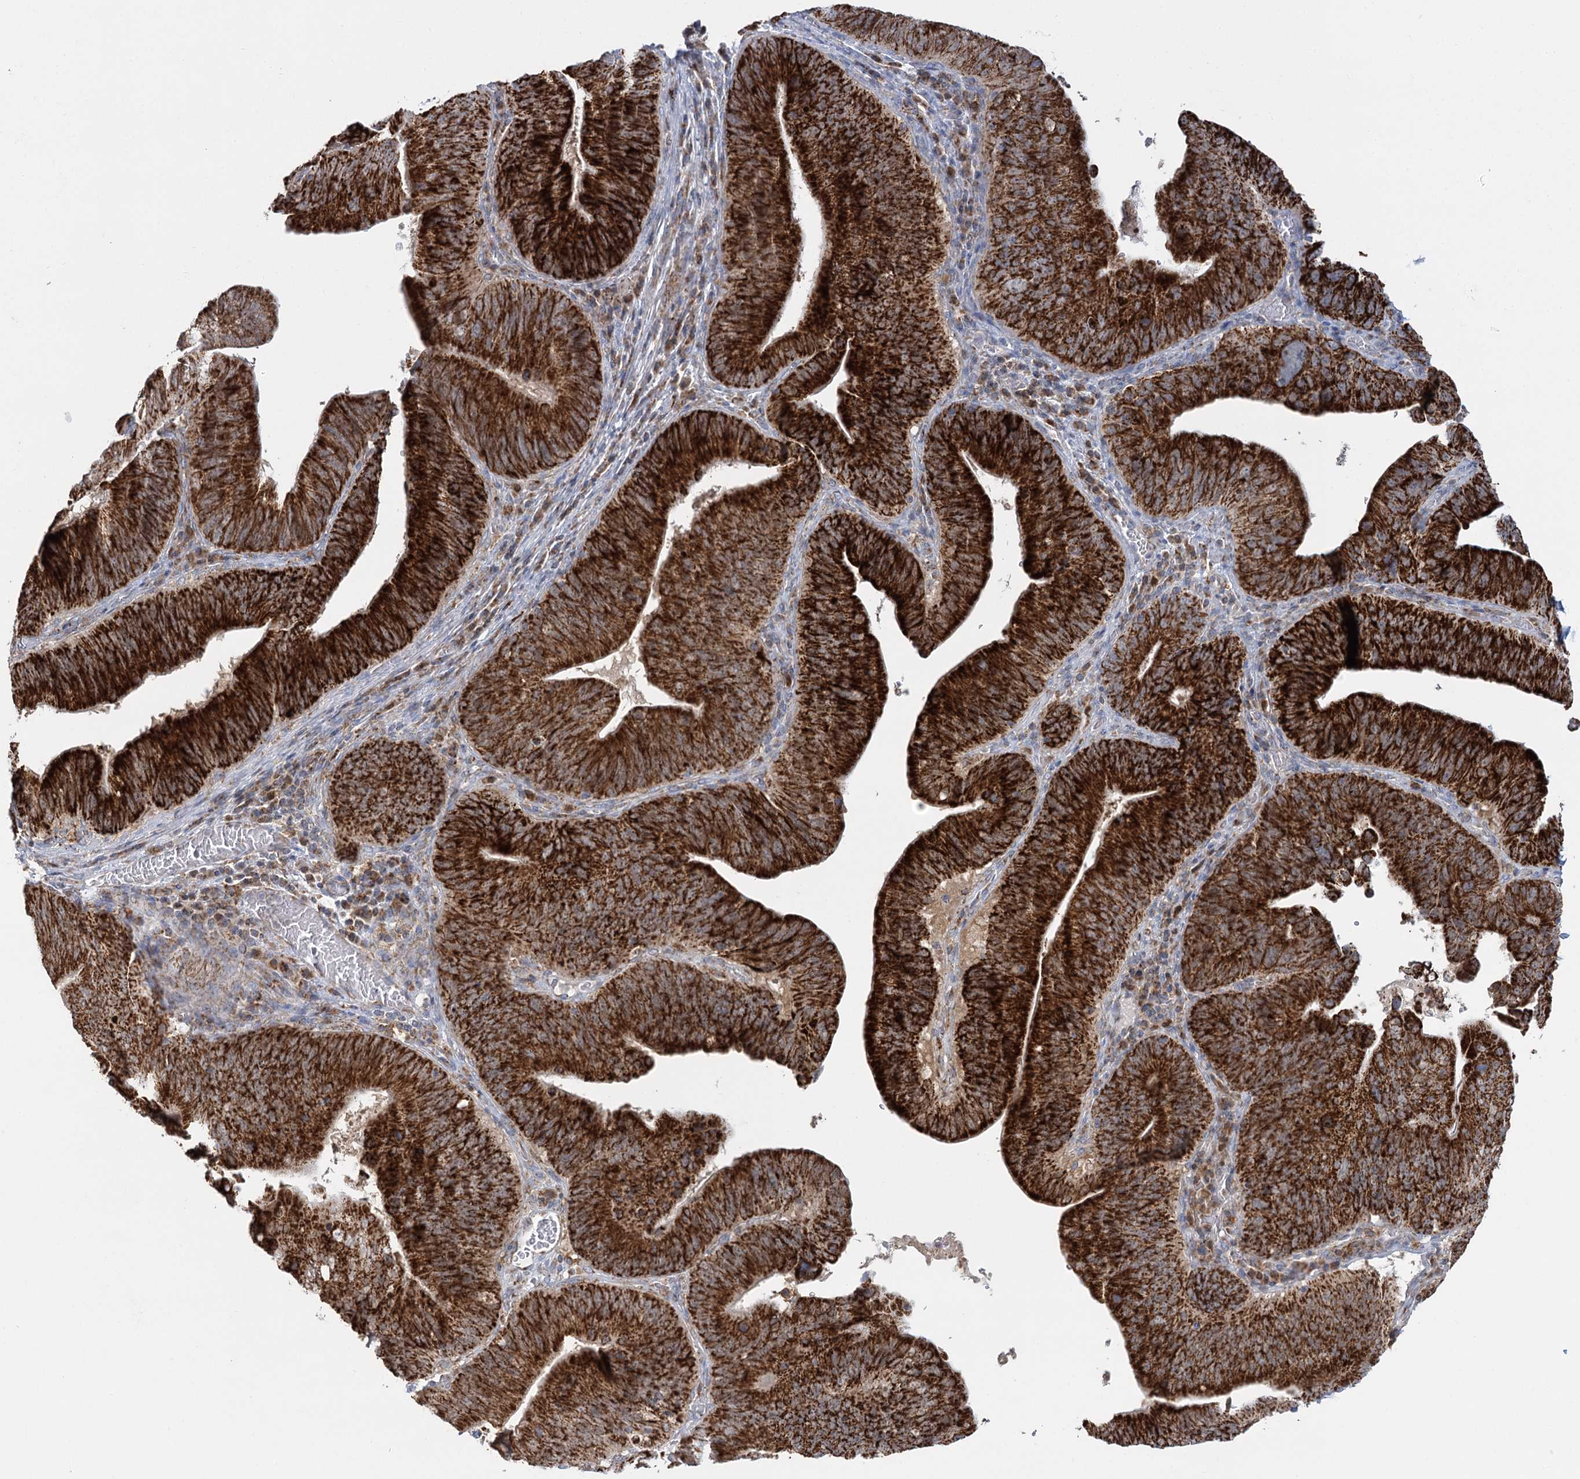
{"staining": {"intensity": "strong", "quantity": ">75%", "location": "cytoplasmic/membranous"}, "tissue": "pancreatic cancer", "cell_type": "Tumor cells", "image_type": "cancer", "snomed": [{"axis": "morphology", "description": "Adenocarcinoma, NOS"}, {"axis": "topography", "description": "Pancreas"}], "caption": "The photomicrograph shows staining of pancreatic cancer, revealing strong cytoplasmic/membranous protein expression (brown color) within tumor cells.", "gene": "TAS1R1", "patient": {"sex": "male", "age": 63}}